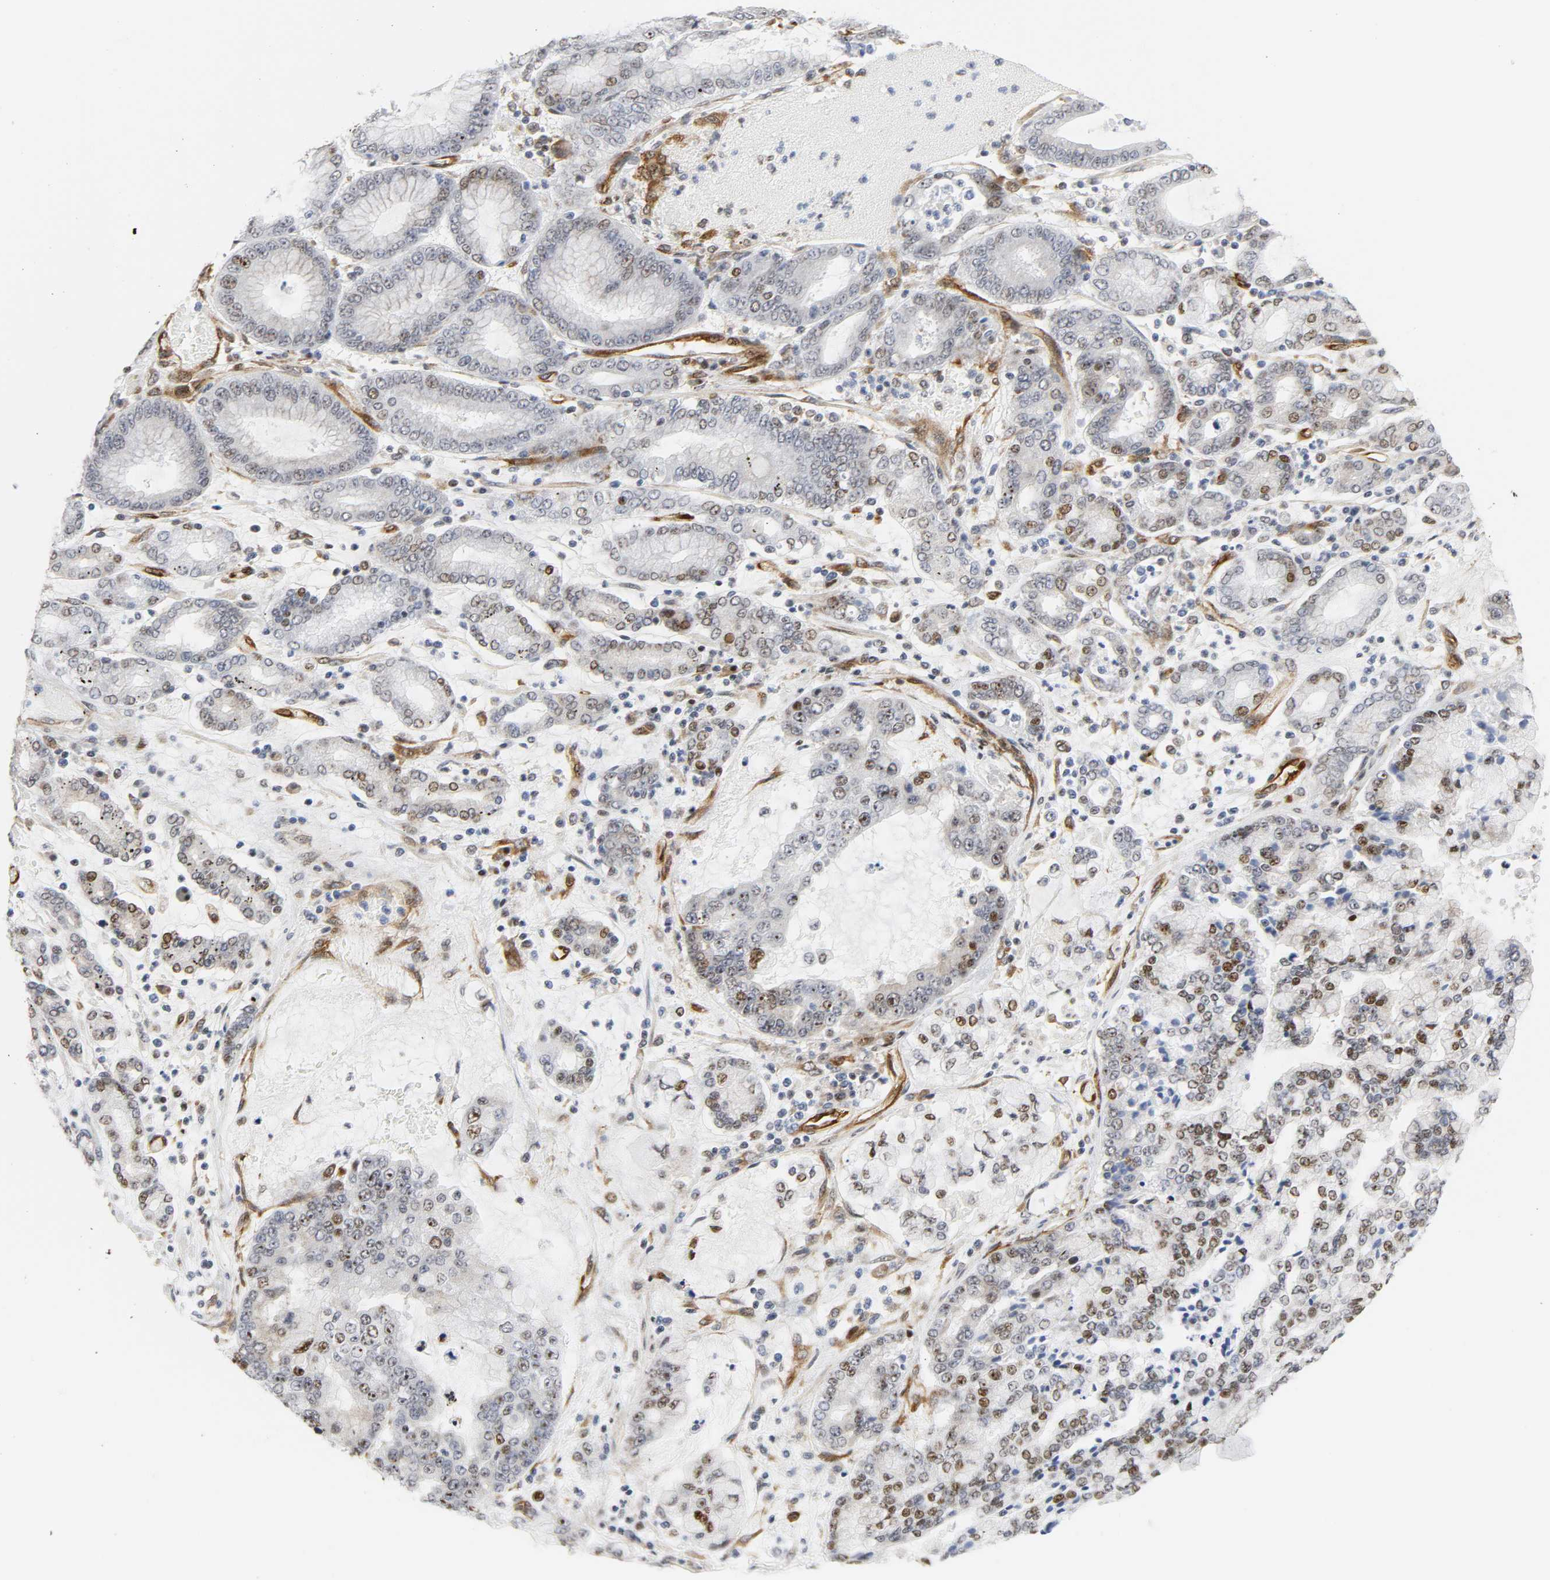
{"staining": {"intensity": "moderate", "quantity": "25%-75%", "location": "nuclear"}, "tissue": "stomach cancer", "cell_type": "Tumor cells", "image_type": "cancer", "snomed": [{"axis": "morphology", "description": "Normal tissue, NOS"}, {"axis": "morphology", "description": "Adenocarcinoma, NOS"}, {"axis": "topography", "description": "Stomach, upper"}, {"axis": "topography", "description": "Stomach"}], "caption": "Human stomach cancer (adenocarcinoma) stained with a brown dye displays moderate nuclear positive staining in approximately 25%-75% of tumor cells.", "gene": "DOCK1", "patient": {"sex": "male", "age": 76}}